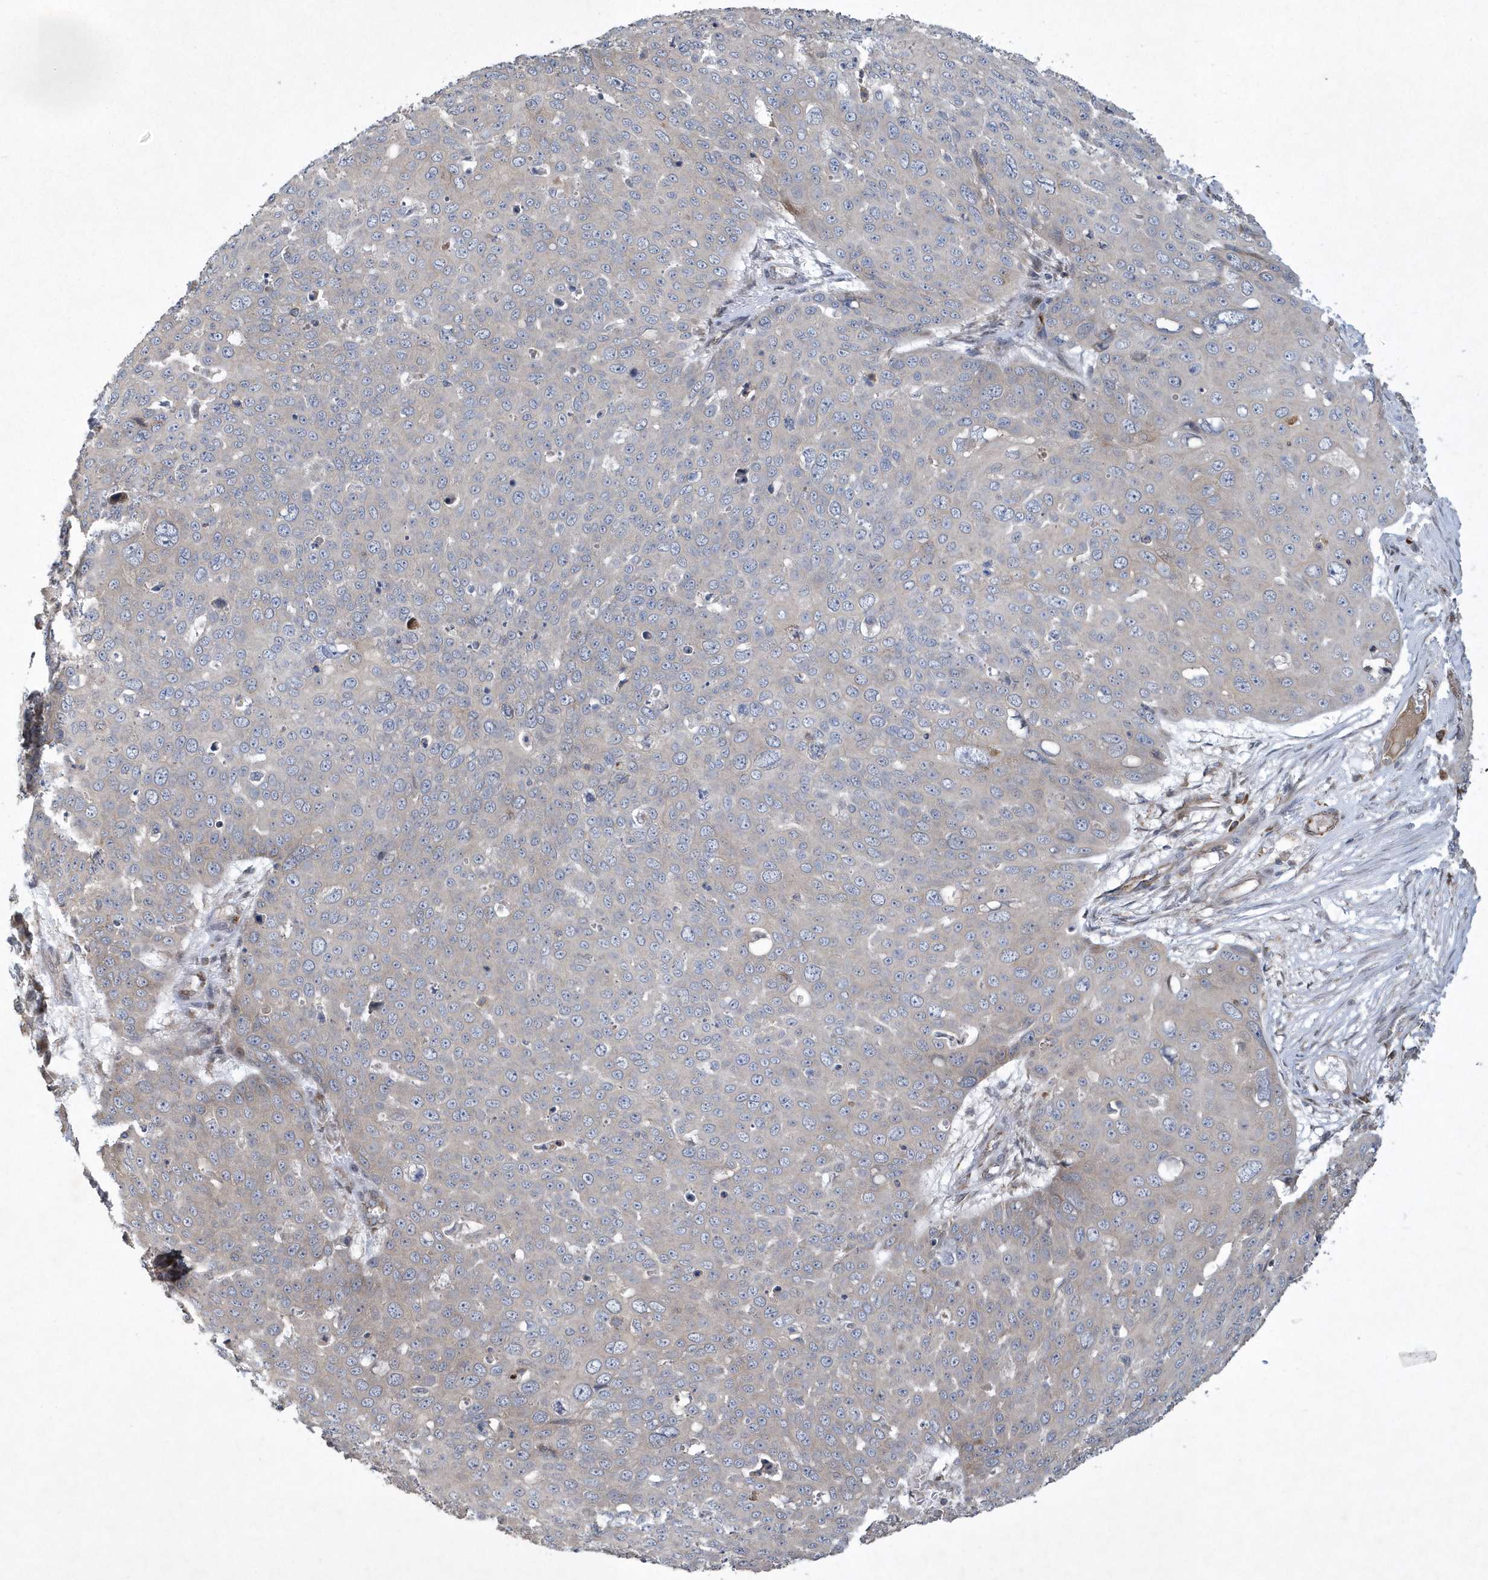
{"staining": {"intensity": "negative", "quantity": "none", "location": "none"}, "tissue": "skin cancer", "cell_type": "Tumor cells", "image_type": "cancer", "snomed": [{"axis": "morphology", "description": "Squamous cell carcinoma, NOS"}, {"axis": "topography", "description": "Skin"}], "caption": "Skin cancer was stained to show a protein in brown. There is no significant staining in tumor cells.", "gene": "N4BP2", "patient": {"sex": "male", "age": 71}}